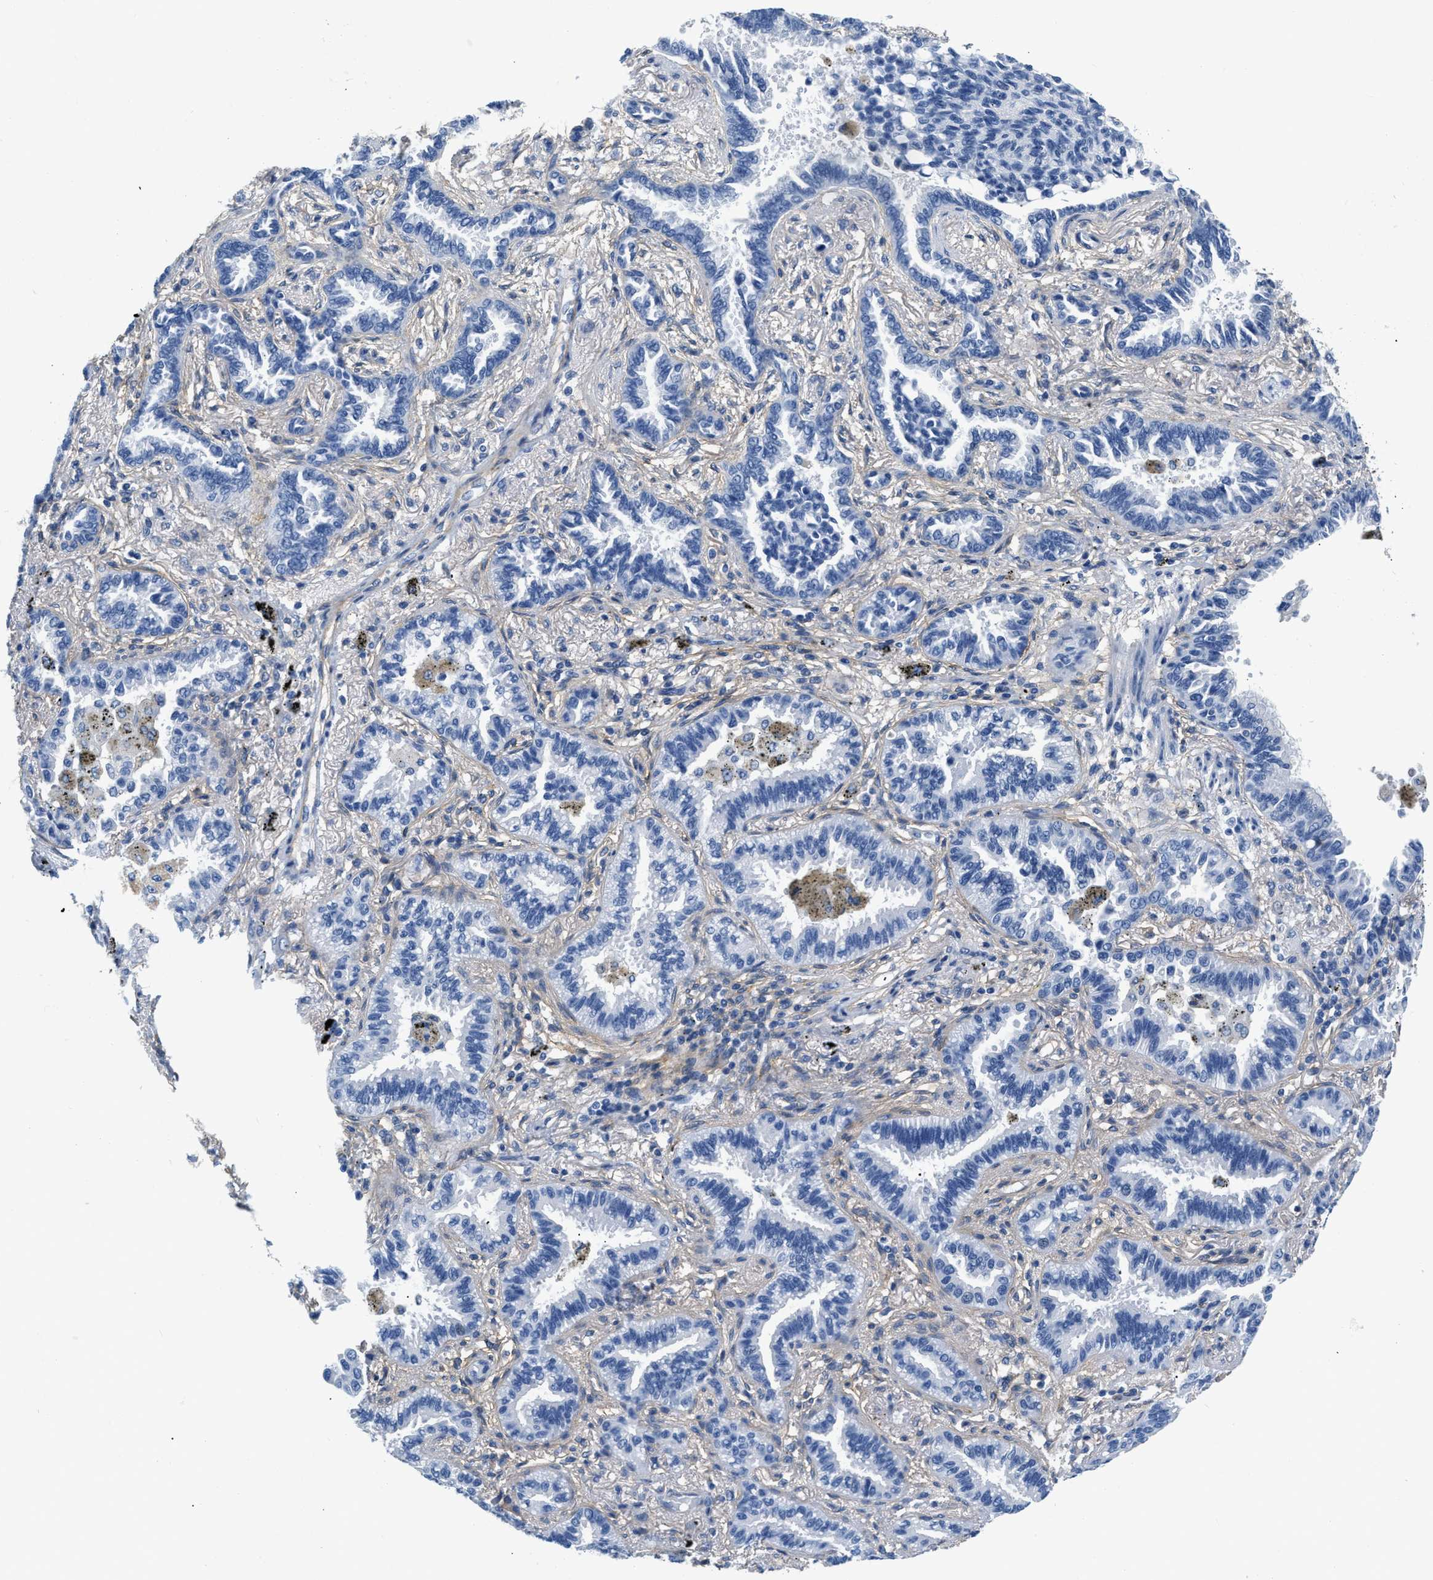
{"staining": {"intensity": "negative", "quantity": "none", "location": "none"}, "tissue": "lung cancer", "cell_type": "Tumor cells", "image_type": "cancer", "snomed": [{"axis": "morphology", "description": "Normal tissue, NOS"}, {"axis": "morphology", "description": "Adenocarcinoma, NOS"}, {"axis": "topography", "description": "Lung"}], "caption": "This is a photomicrograph of immunohistochemistry staining of lung cancer (adenocarcinoma), which shows no positivity in tumor cells.", "gene": "PDGFRB", "patient": {"sex": "male", "age": 59}}